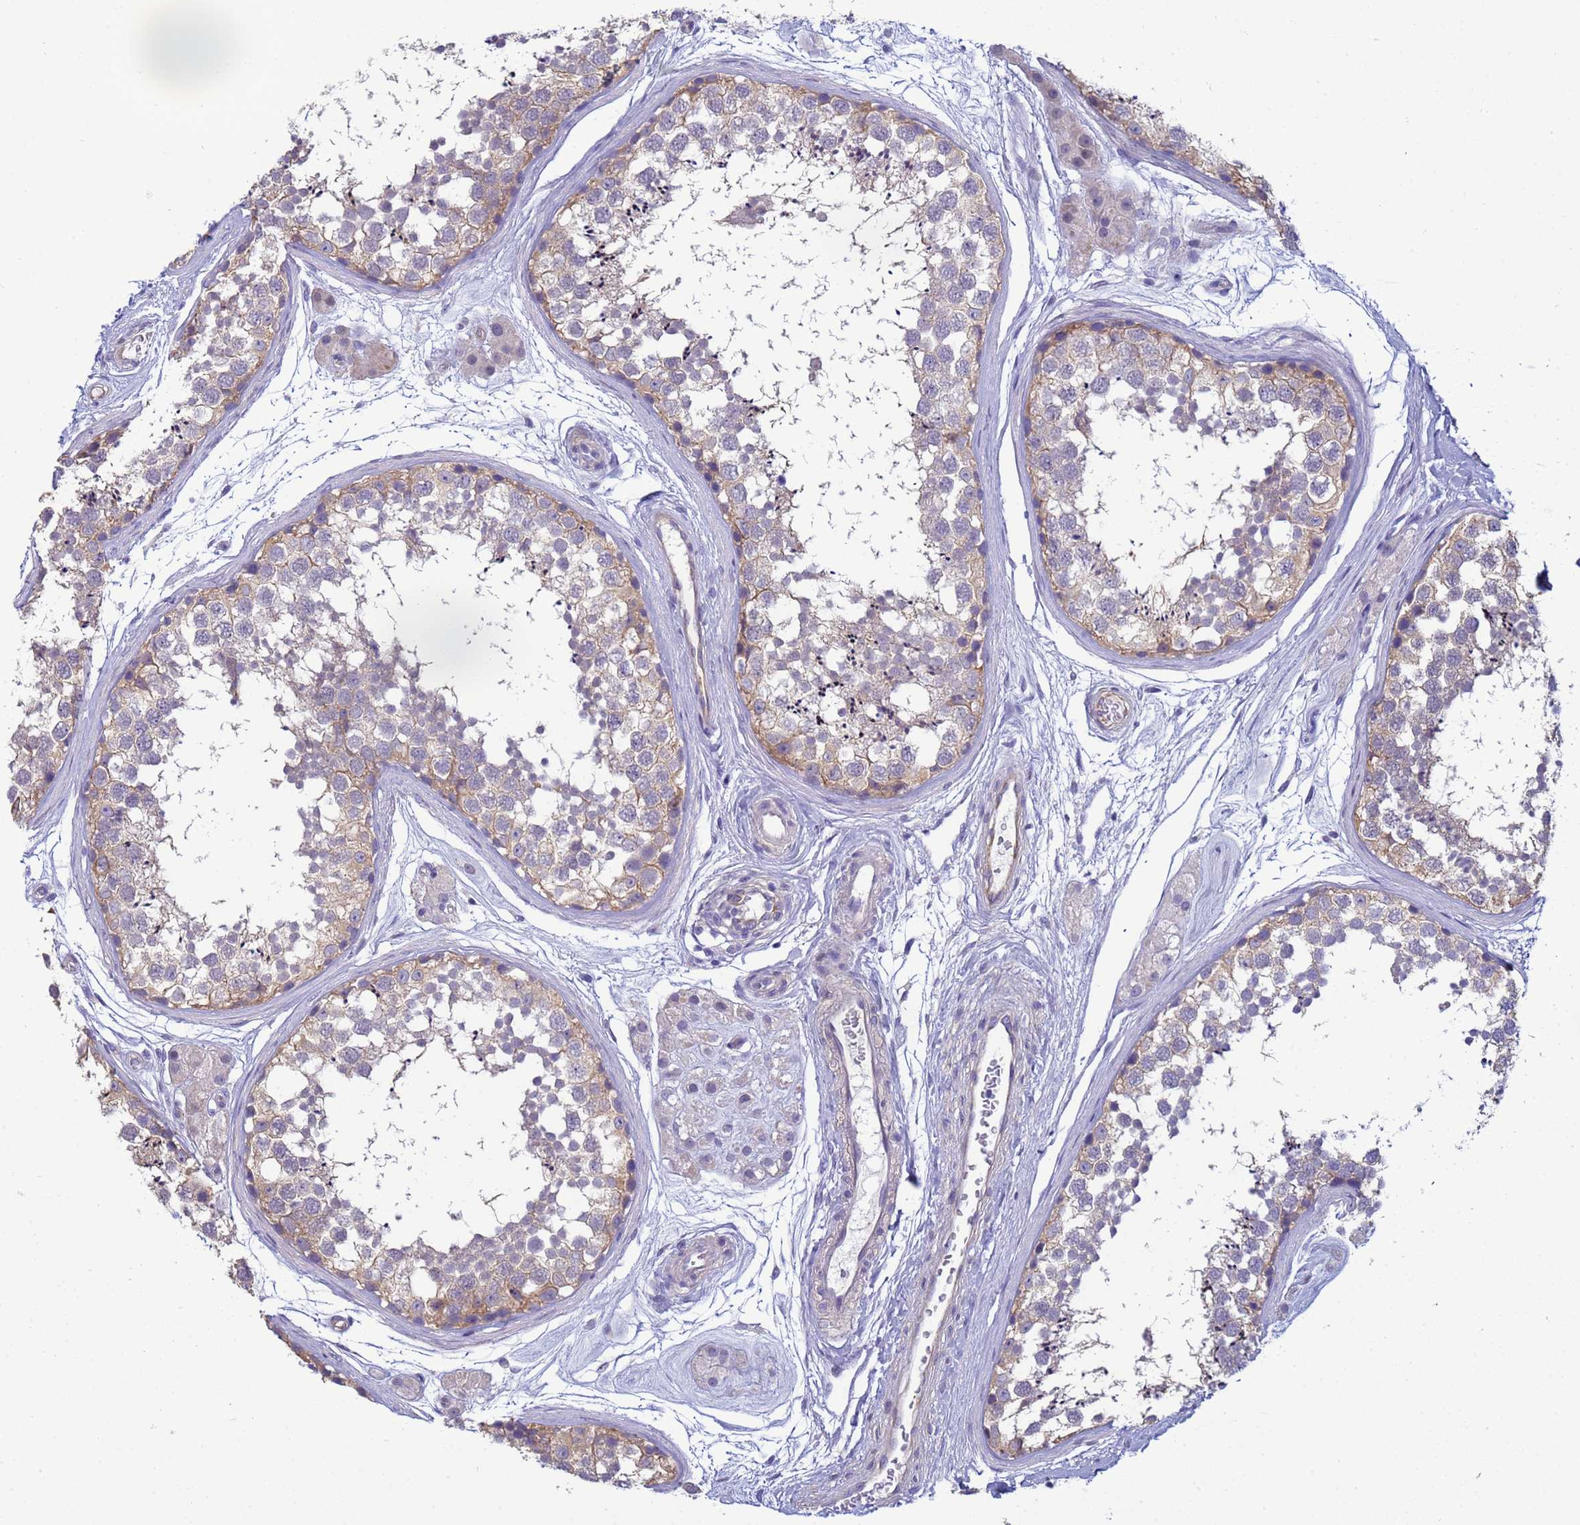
{"staining": {"intensity": "weak", "quantity": "25%-75%", "location": "cytoplasmic/membranous"}, "tissue": "testis", "cell_type": "Cells in seminiferous ducts", "image_type": "normal", "snomed": [{"axis": "morphology", "description": "Normal tissue, NOS"}, {"axis": "topography", "description": "Testis"}], "caption": "High-power microscopy captured an immunohistochemistry image of normal testis, revealing weak cytoplasmic/membranous expression in about 25%-75% of cells in seminiferous ducts.", "gene": "TRPC6", "patient": {"sex": "male", "age": 56}}